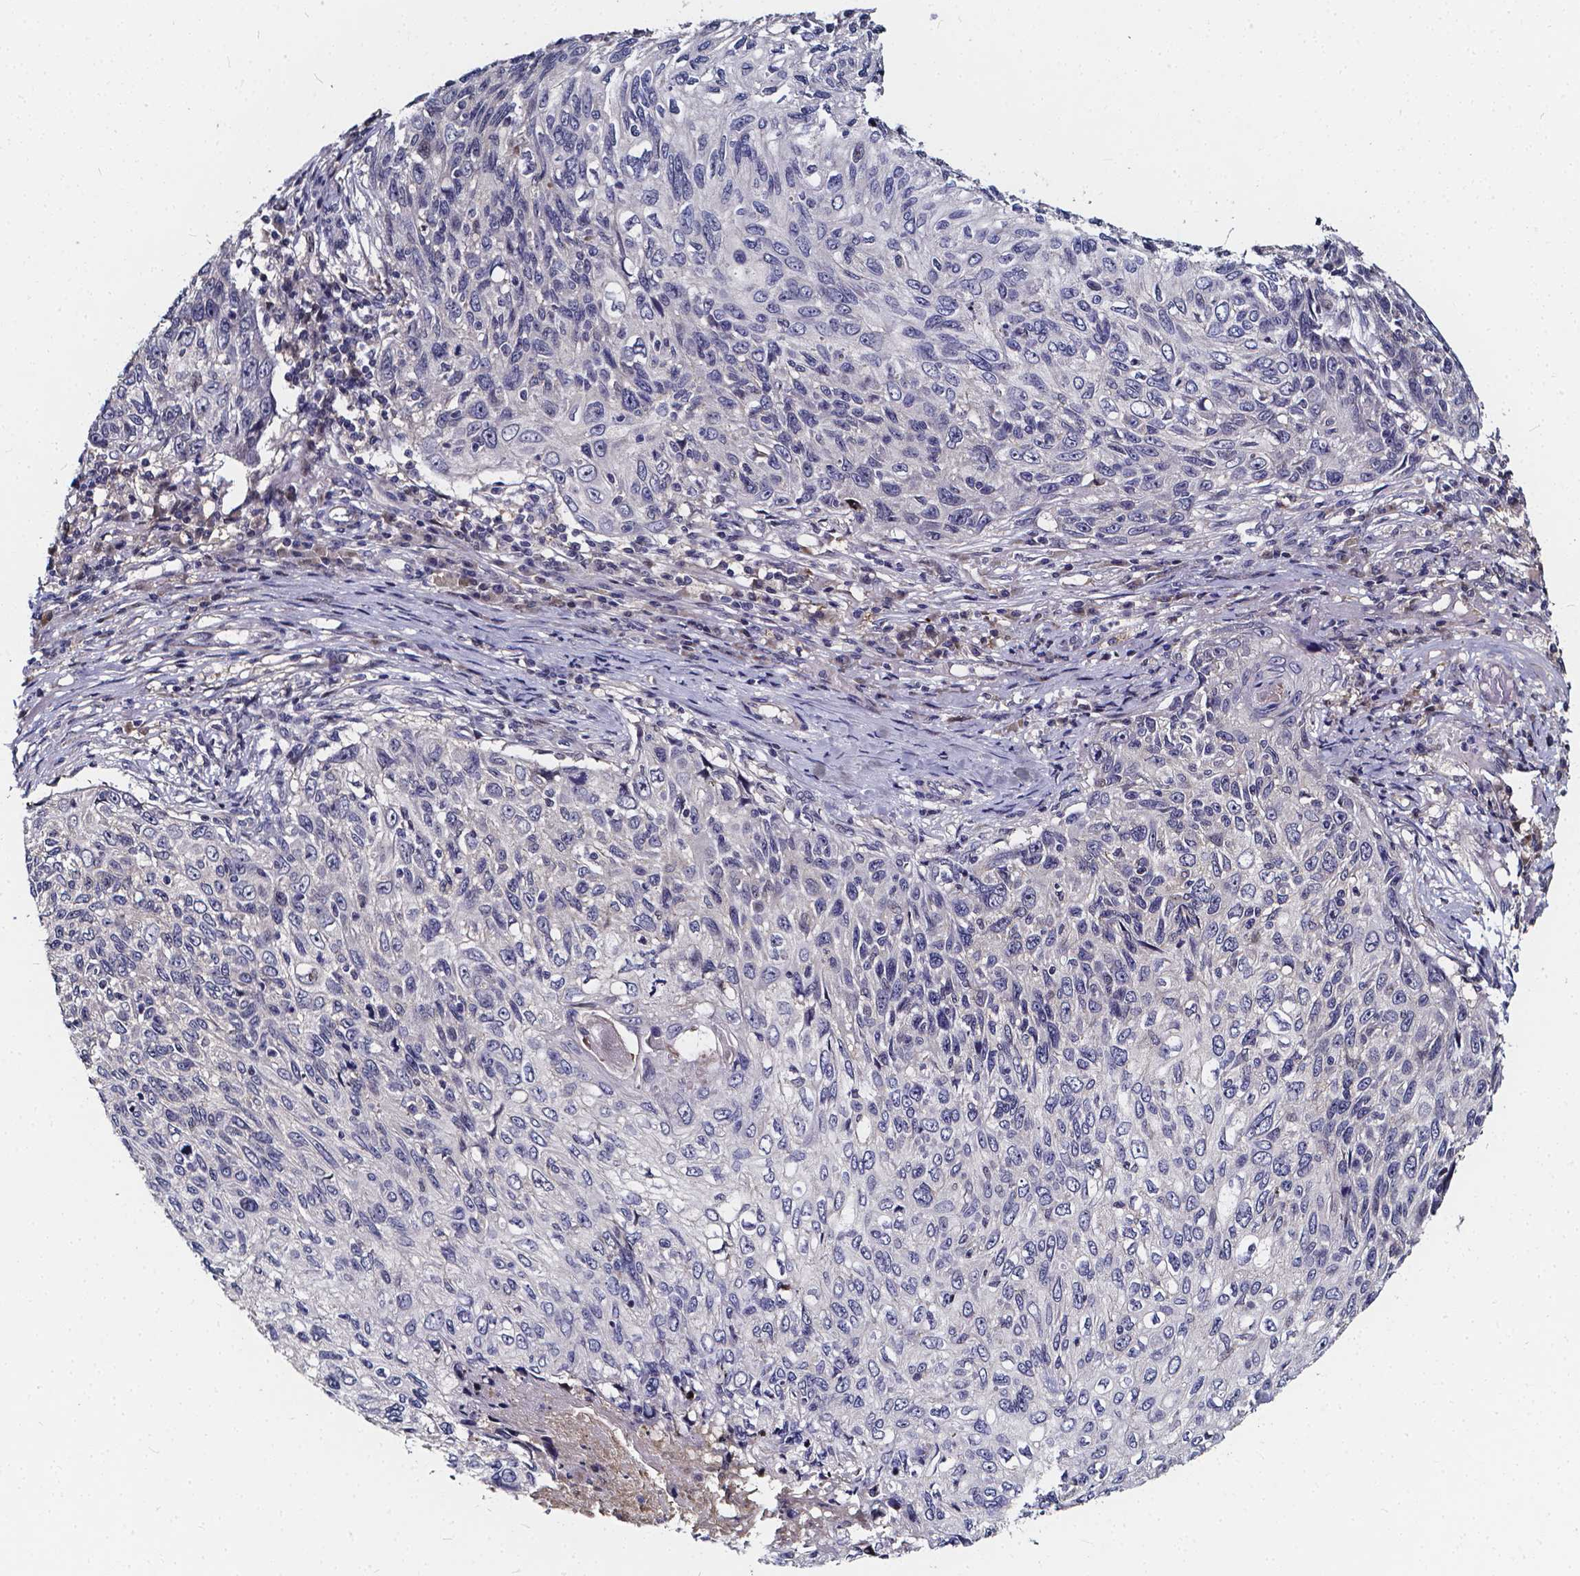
{"staining": {"intensity": "negative", "quantity": "none", "location": "none"}, "tissue": "skin cancer", "cell_type": "Tumor cells", "image_type": "cancer", "snomed": [{"axis": "morphology", "description": "Squamous cell carcinoma, NOS"}, {"axis": "topography", "description": "Skin"}], "caption": "Immunohistochemical staining of human skin cancer reveals no significant expression in tumor cells.", "gene": "SOWAHA", "patient": {"sex": "male", "age": 92}}